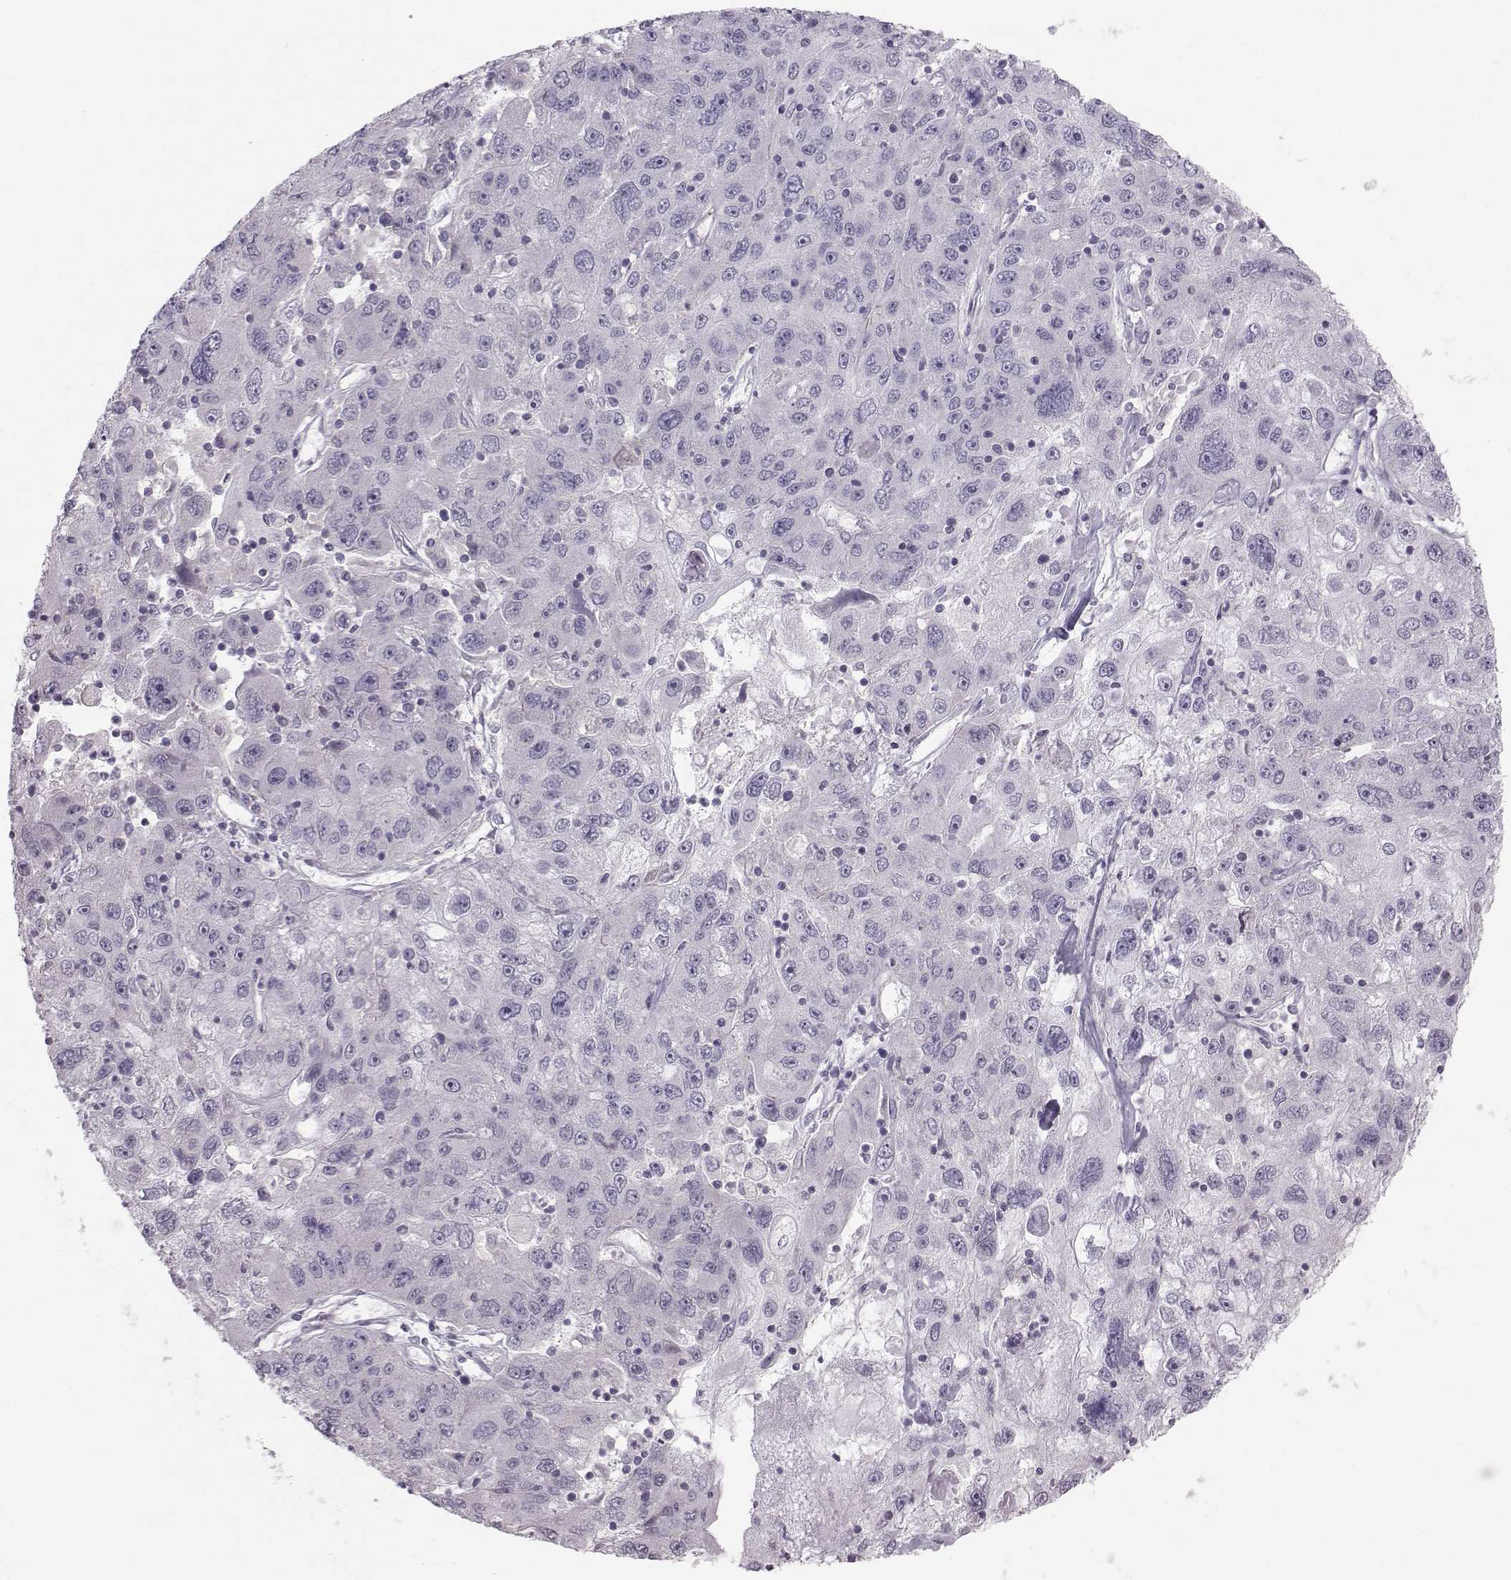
{"staining": {"intensity": "negative", "quantity": "none", "location": "none"}, "tissue": "stomach cancer", "cell_type": "Tumor cells", "image_type": "cancer", "snomed": [{"axis": "morphology", "description": "Adenocarcinoma, NOS"}, {"axis": "topography", "description": "Stomach"}], "caption": "The micrograph reveals no staining of tumor cells in adenocarcinoma (stomach). (DAB (3,3'-diaminobenzidine) IHC with hematoxylin counter stain).", "gene": "MAST1", "patient": {"sex": "male", "age": 56}}